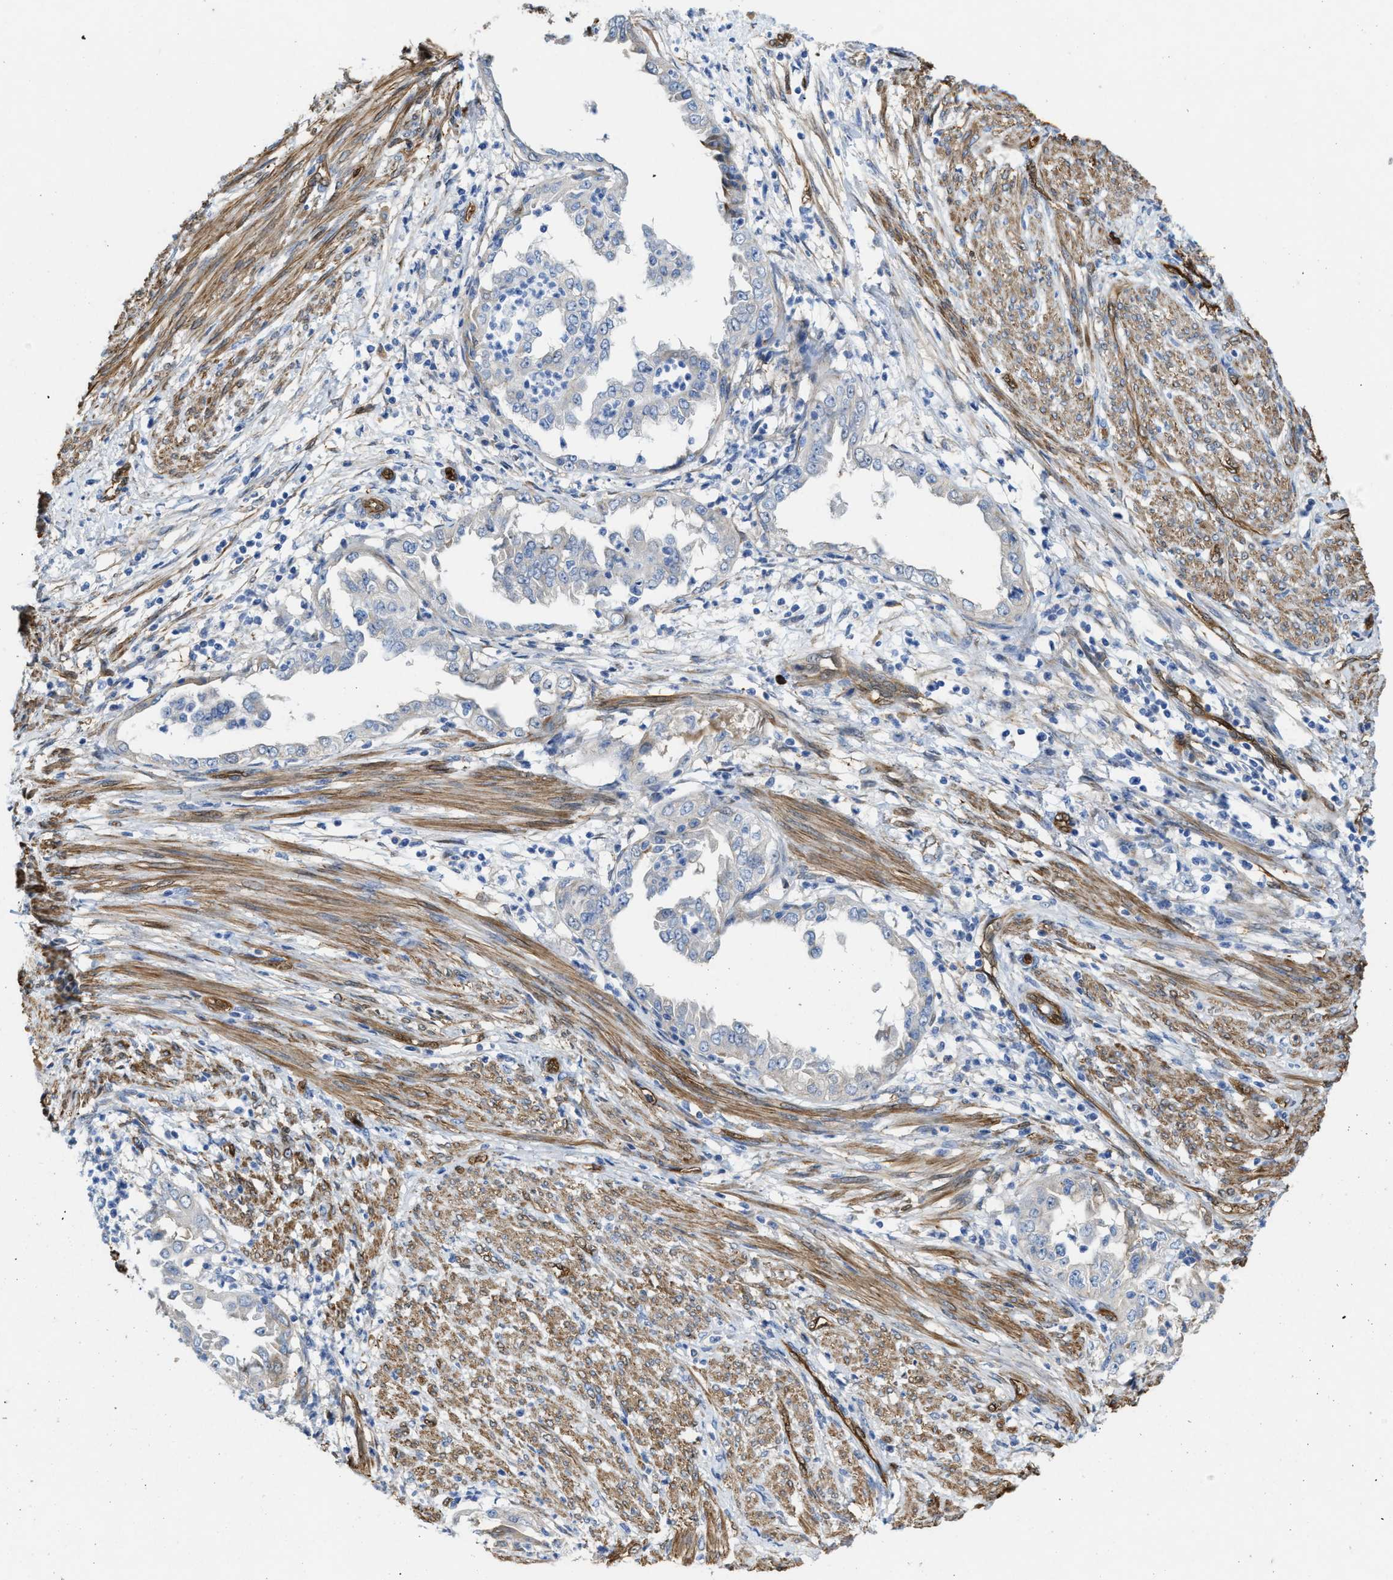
{"staining": {"intensity": "negative", "quantity": "none", "location": "none"}, "tissue": "endometrial cancer", "cell_type": "Tumor cells", "image_type": "cancer", "snomed": [{"axis": "morphology", "description": "Adenocarcinoma, NOS"}, {"axis": "topography", "description": "Endometrium"}], "caption": "Protein analysis of adenocarcinoma (endometrial) exhibits no significant expression in tumor cells.", "gene": "ASS1", "patient": {"sex": "female", "age": 85}}